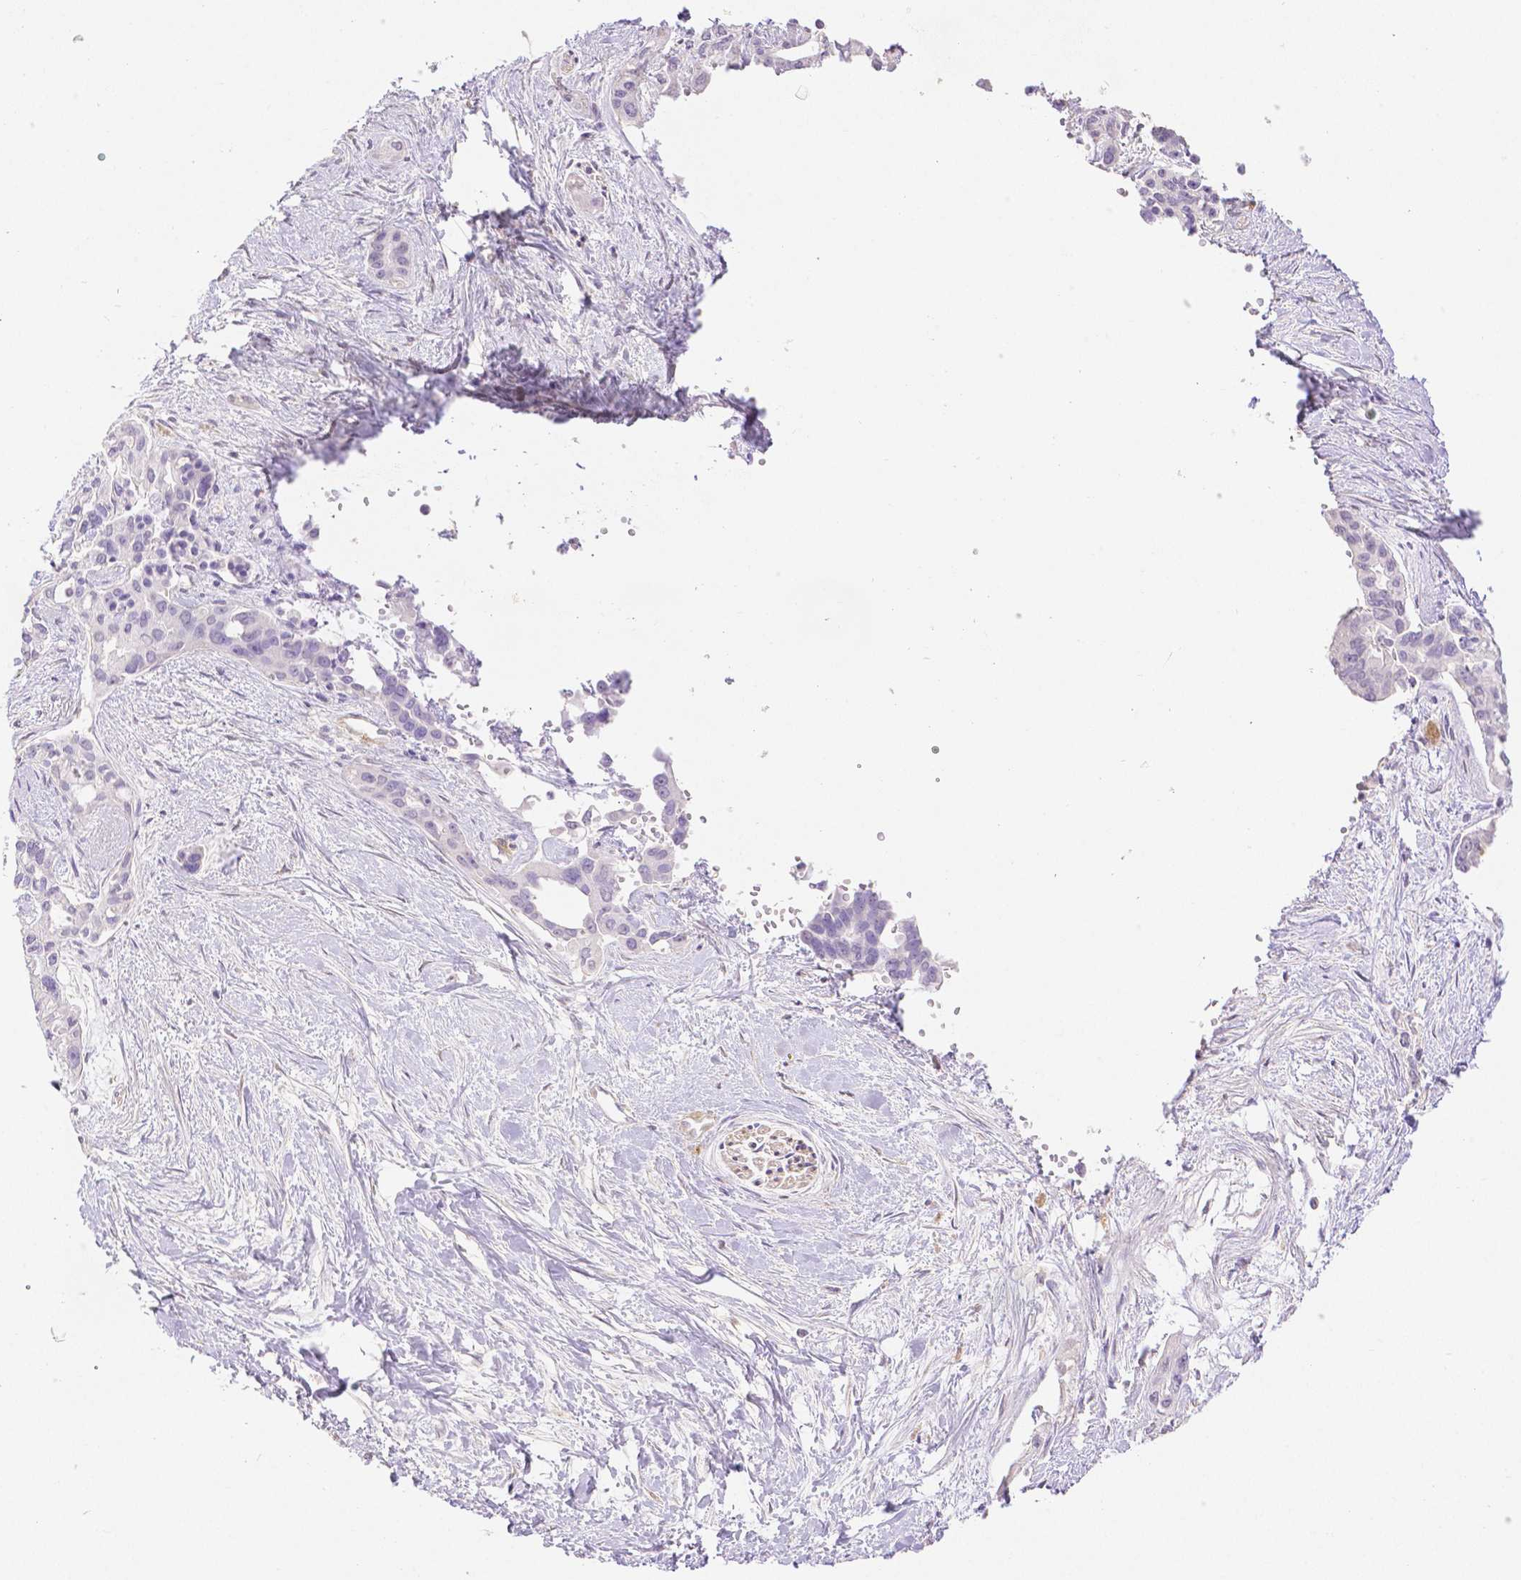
{"staining": {"intensity": "negative", "quantity": "none", "location": "none"}, "tissue": "pancreatic cancer", "cell_type": "Tumor cells", "image_type": "cancer", "snomed": [{"axis": "morphology", "description": "Adenocarcinoma, NOS"}, {"axis": "topography", "description": "Pancreas"}], "caption": "IHC of pancreatic cancer reveals no expression in tumor cells. Brightfield microscopy of immunohistochemistry stained with DAB (brown) and hematoxylin (blue), captured at high magnification.", "gene": "THY1", "patient": {"sex": "female", "age": 50}}